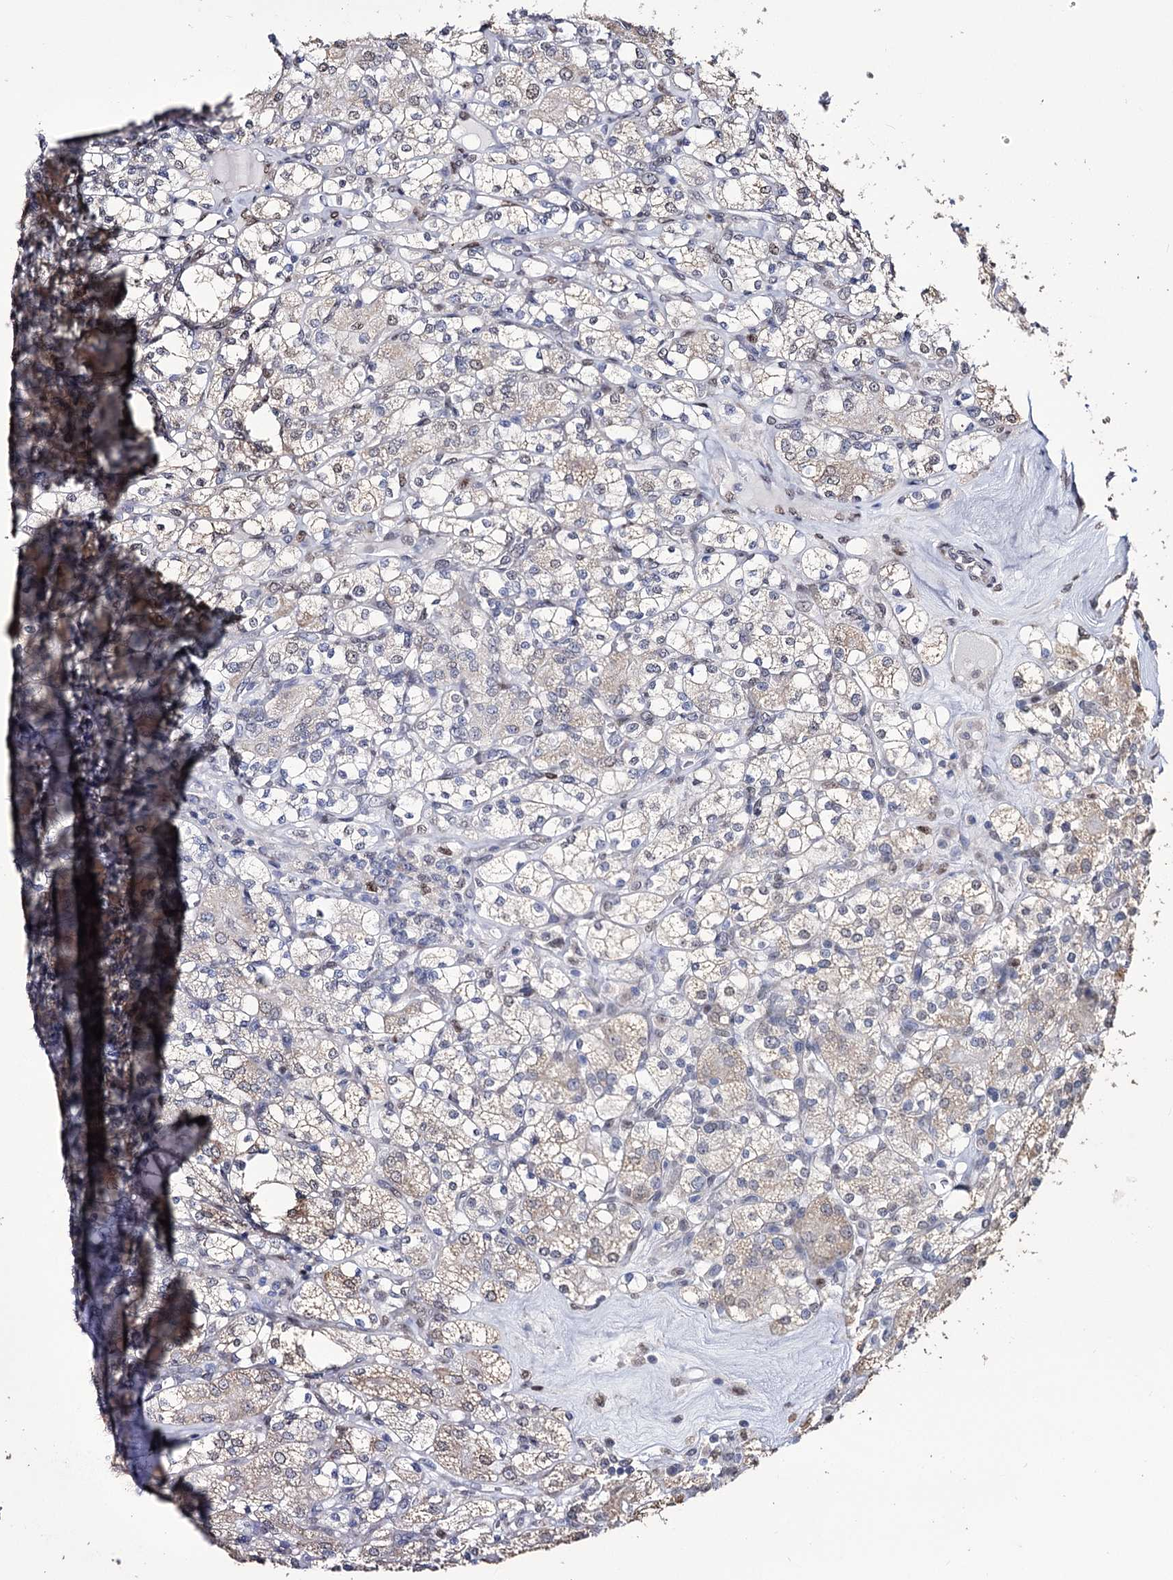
{"staining": {"intensity": "weak", "quantity": "<25%", "location": "cytoplasmic/membranous"}, "tissue": "renal cancer", "cell_type": "Tumor cells", "image_type": "cancer", "snomed": [{"axis": "morphology", "description": "Adenocarcinoma, NOS"}, {"axis": "topography", "description": "Kidney"}], "caption": "The photomicrograph demonstrates no significant staining in tumor cells of renal cancer (adenocarcinoma). (DAB IHC visualized using brightfield microscopy, high magnification).", "gene": "NFU1", "patient": {"sex": "male", "age": 77}}